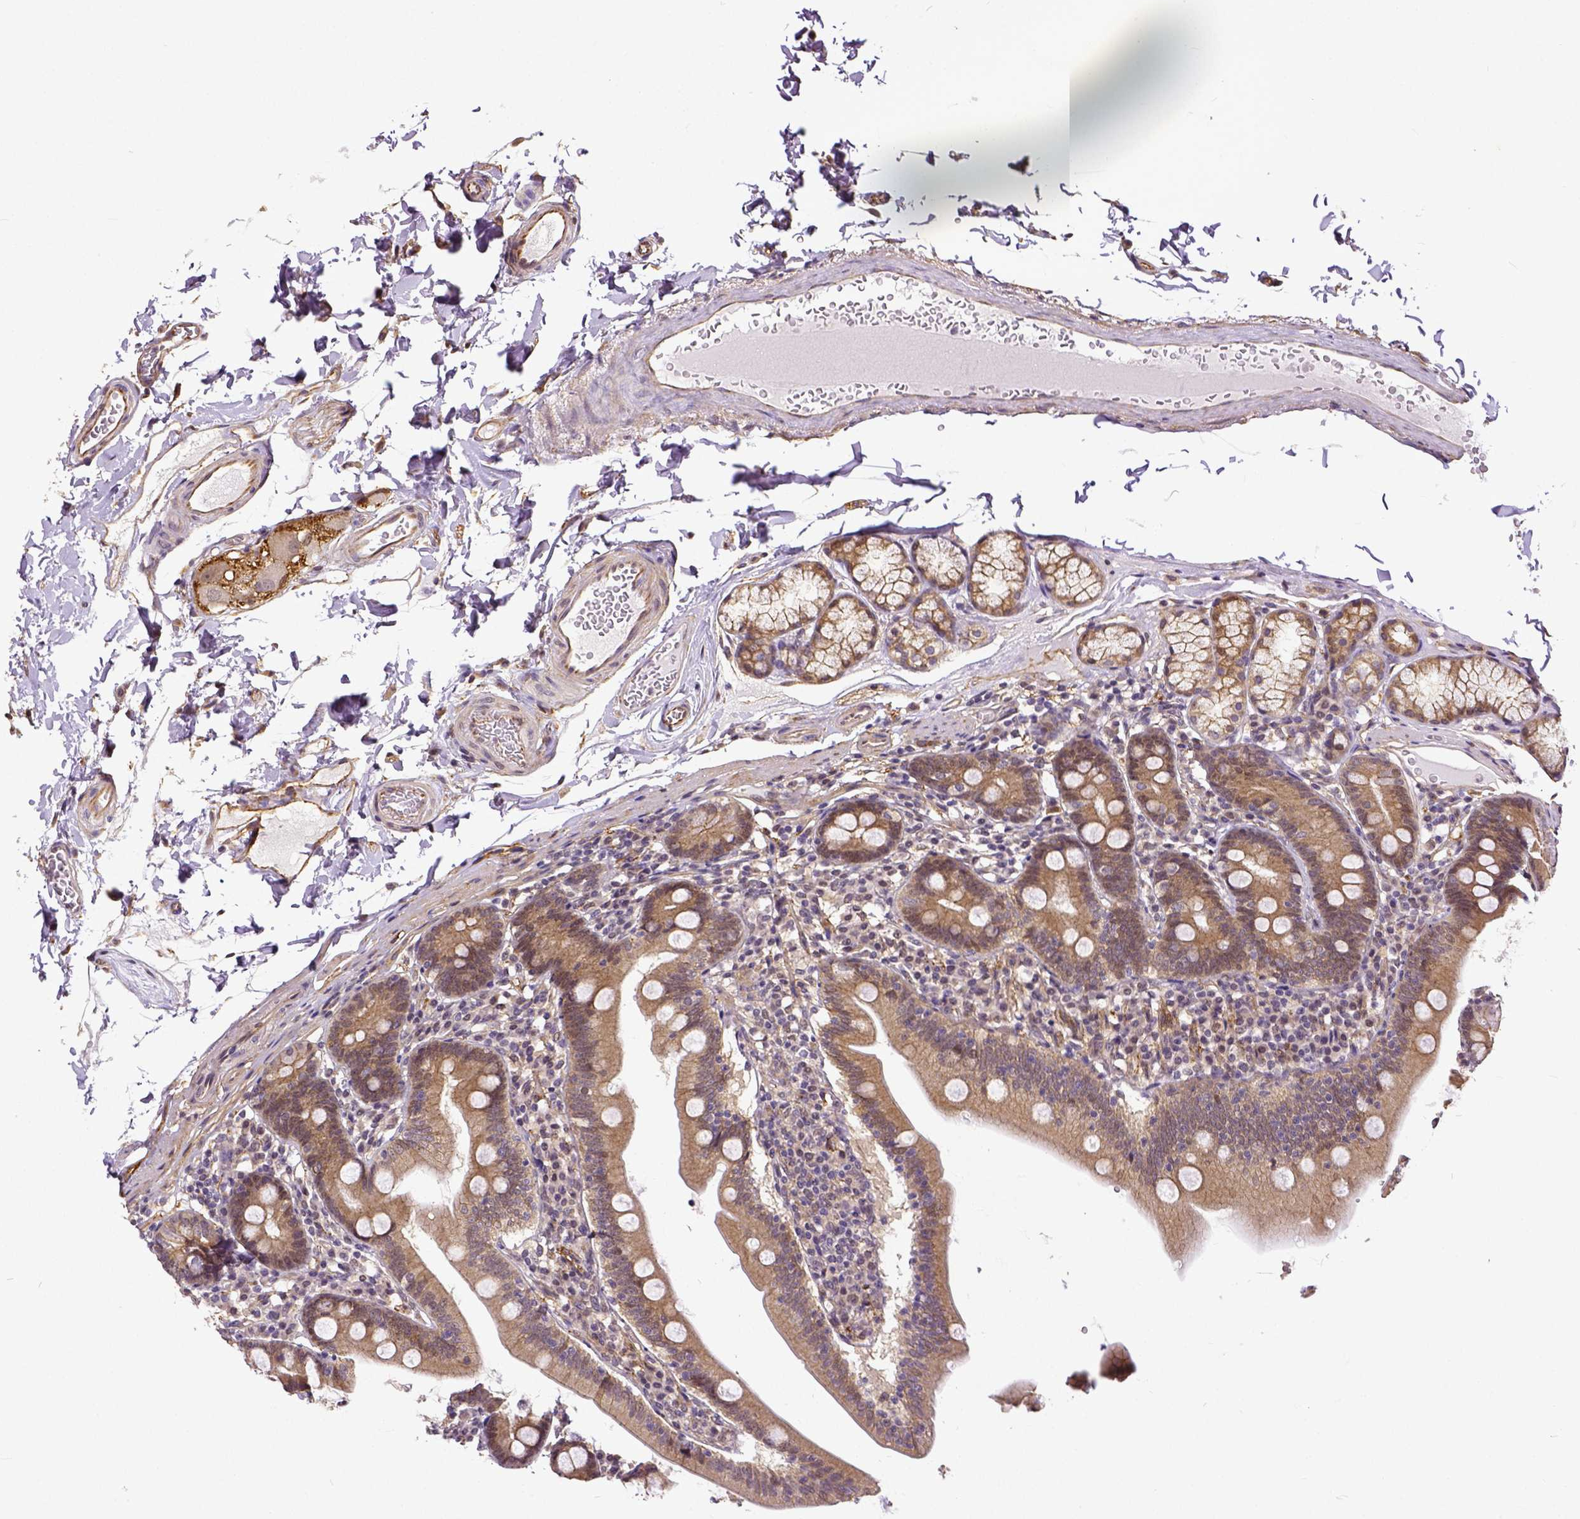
{"staining": {"intensity": "moderate", "quantity": ">75%", "location": "cytoplasmic/membranous"}, "tissue": "duodenum", "cell_type": "Glandular cells", "image_type": "normal", "snomed": [{"axis": "morphology", "description": "Normal tissue, NOS"}, {"axis": "topography", "description": "Duodenum"}], "caption": "Duodenum stained for a protein reveals moderate cytoplasmic/membranous positivity in glandular cells. (Stains: DAB in brown, nuclei in blue, Microscopy: brightfield microscopy at high magnification).", "gene": "DICER1", "patient": {"sex": "female", "age": 67}}